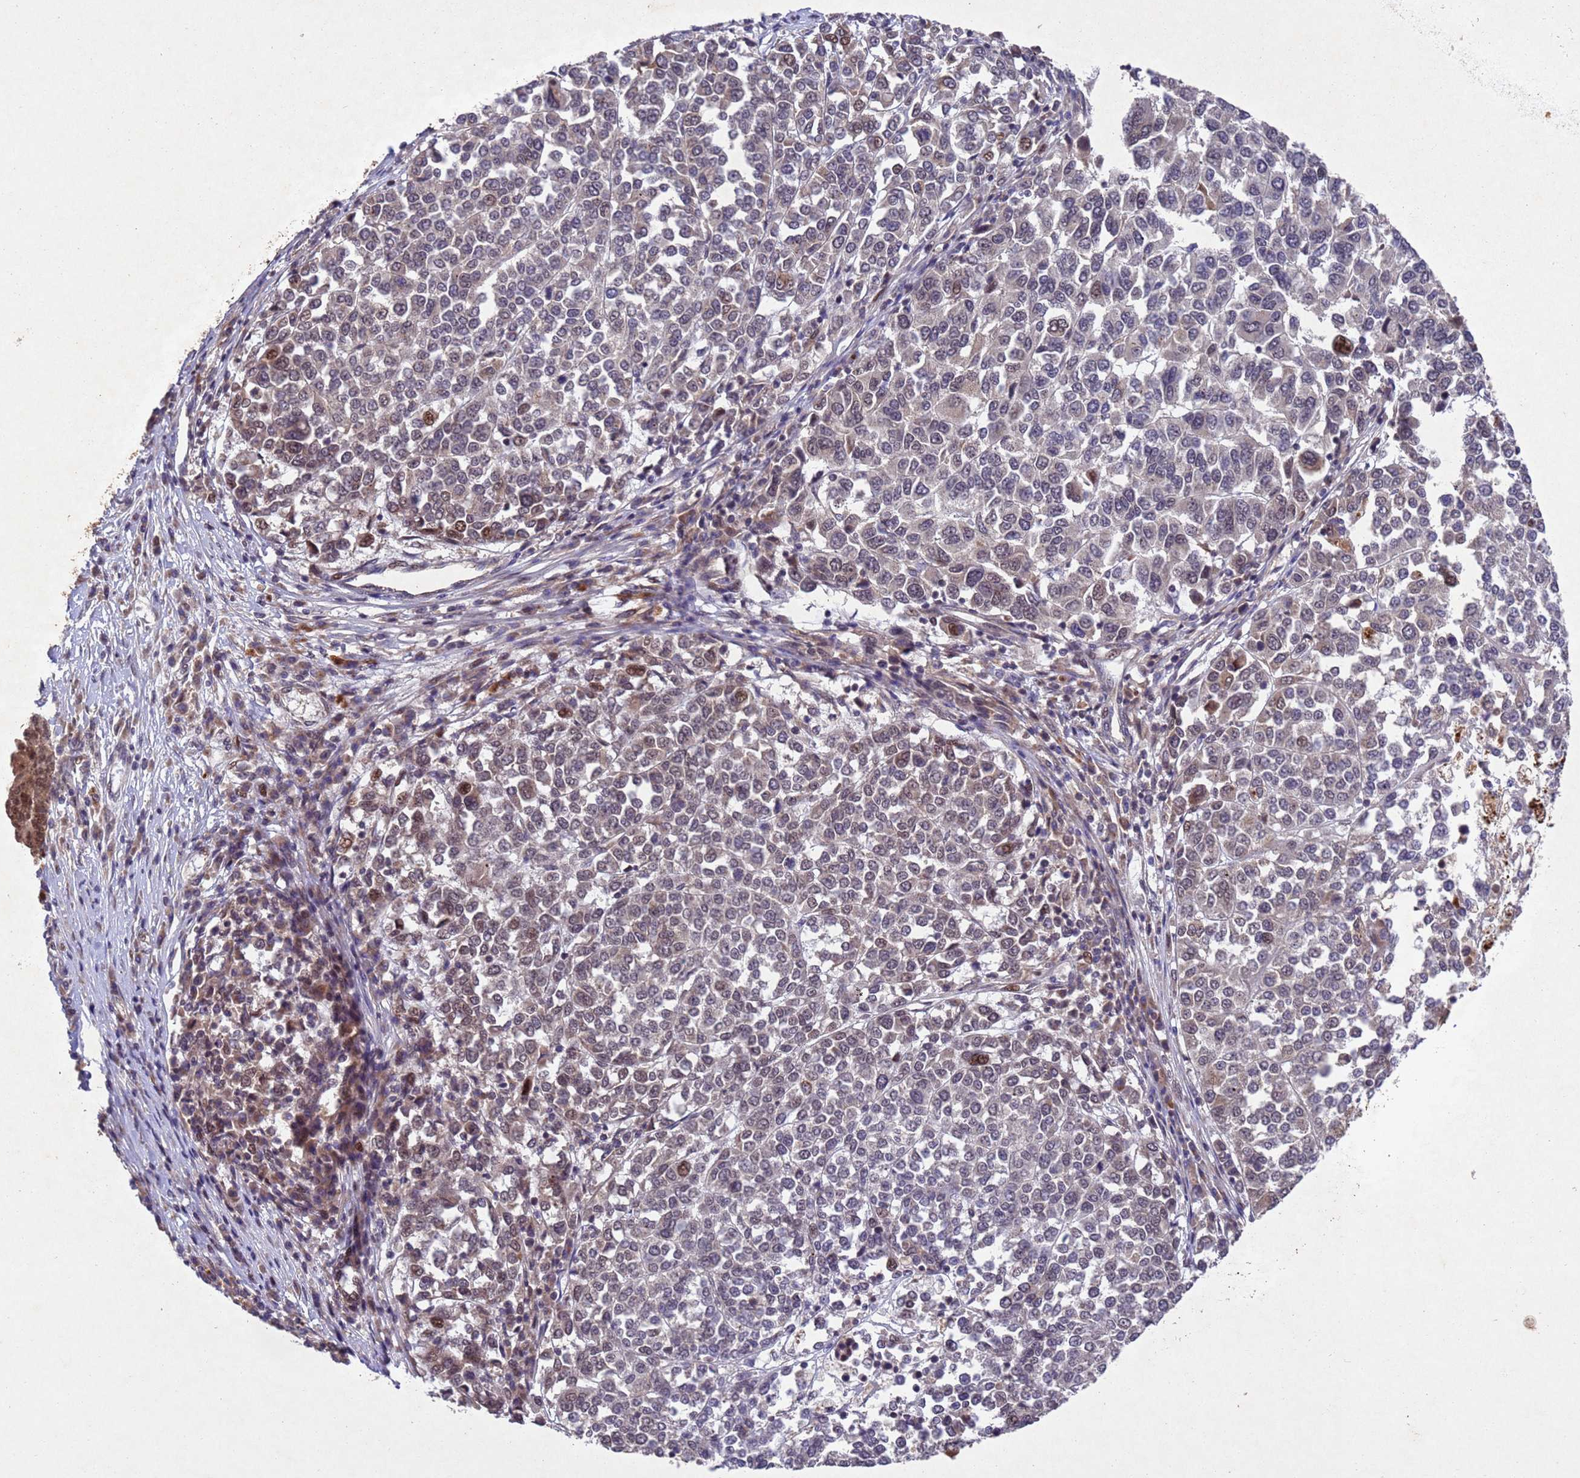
{"staining": {"intensity": "moderate", "quantity": "<25%", "location": "cytoplasmic/membranous,nuclear"}, "tissue": "melanoma", "cell_type": "Tumor cells", "image_type": "cancer", "snomed": [{"axis": "morphology", "description": "Malignant melanoma, Metastatic site"}, {"axis": "topography", "description": "Lymph node"}], "caption": "A brown stain shows moderate cytoplasmic/membranous and nuclear expression of a protein in malignant melanoma (metastatic site) tumor cells.", "gene": "TBK1", "patient": {"sex": "male", "age": 44}}